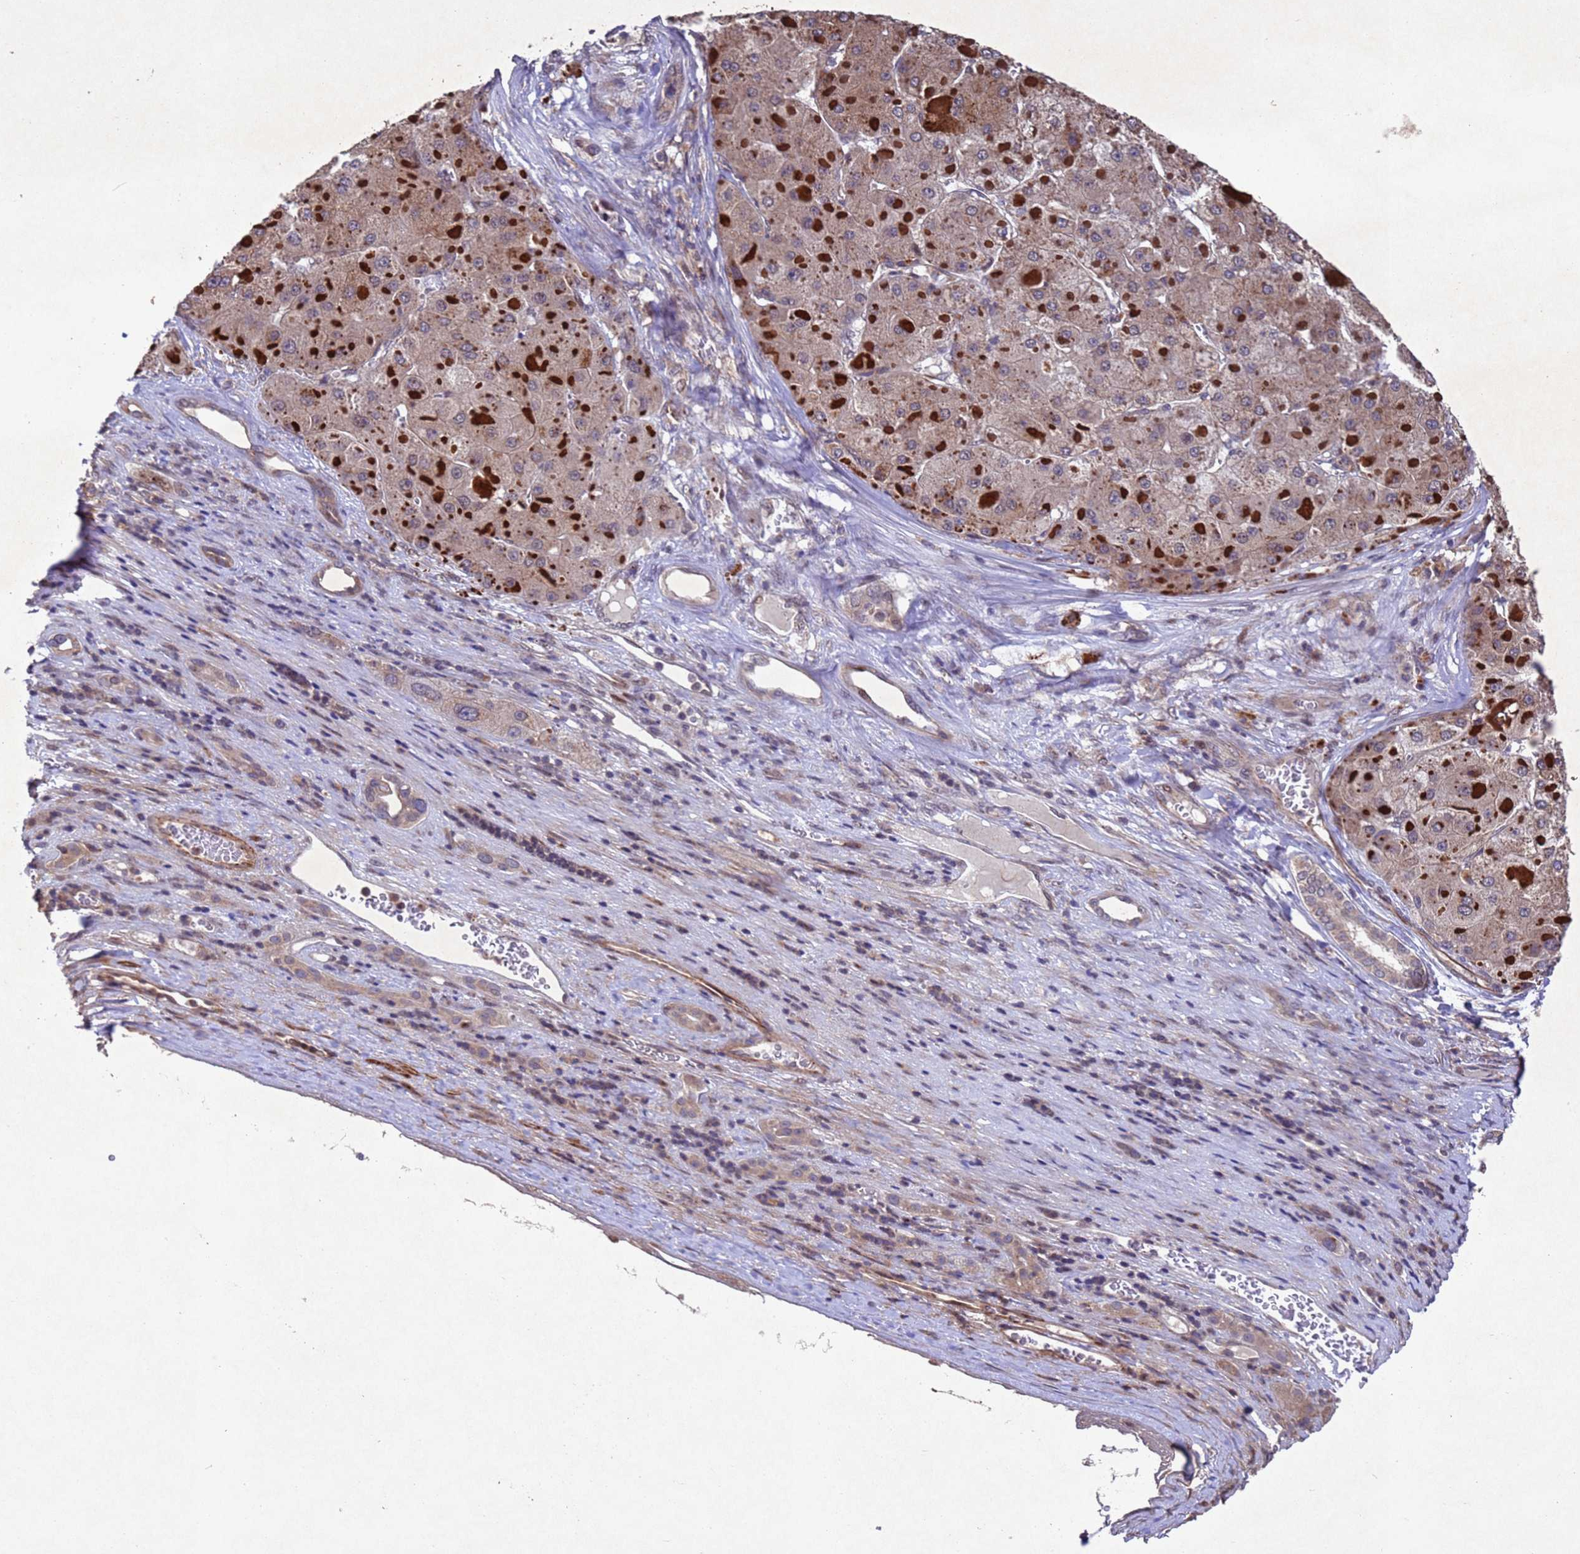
{"staining": {"intensity": "moderate", "quantity": "25%-75%", "location": "cytoplasmic/membranous"}, "tissue": "liver cancer", "cell_type": "Tumor cells", "image_type": "cancer", "snomed": [{"axis": "morphology", "description": "Carcinoma, Hepatocellular, NOS"}, {"axis": "topography", "description": "Liver"}], "caption": "Immunohistochemistry (IHC) micrograph of liver cancer (hepatocellular carcinoma) stained for a protein (brown), which displays medium levels of moderate cytoplasmic/membranous staining in approximately 25%-75% of tumor cells.", "gene": "TBK1", "patient": {"sex": "female", "age": 73}}